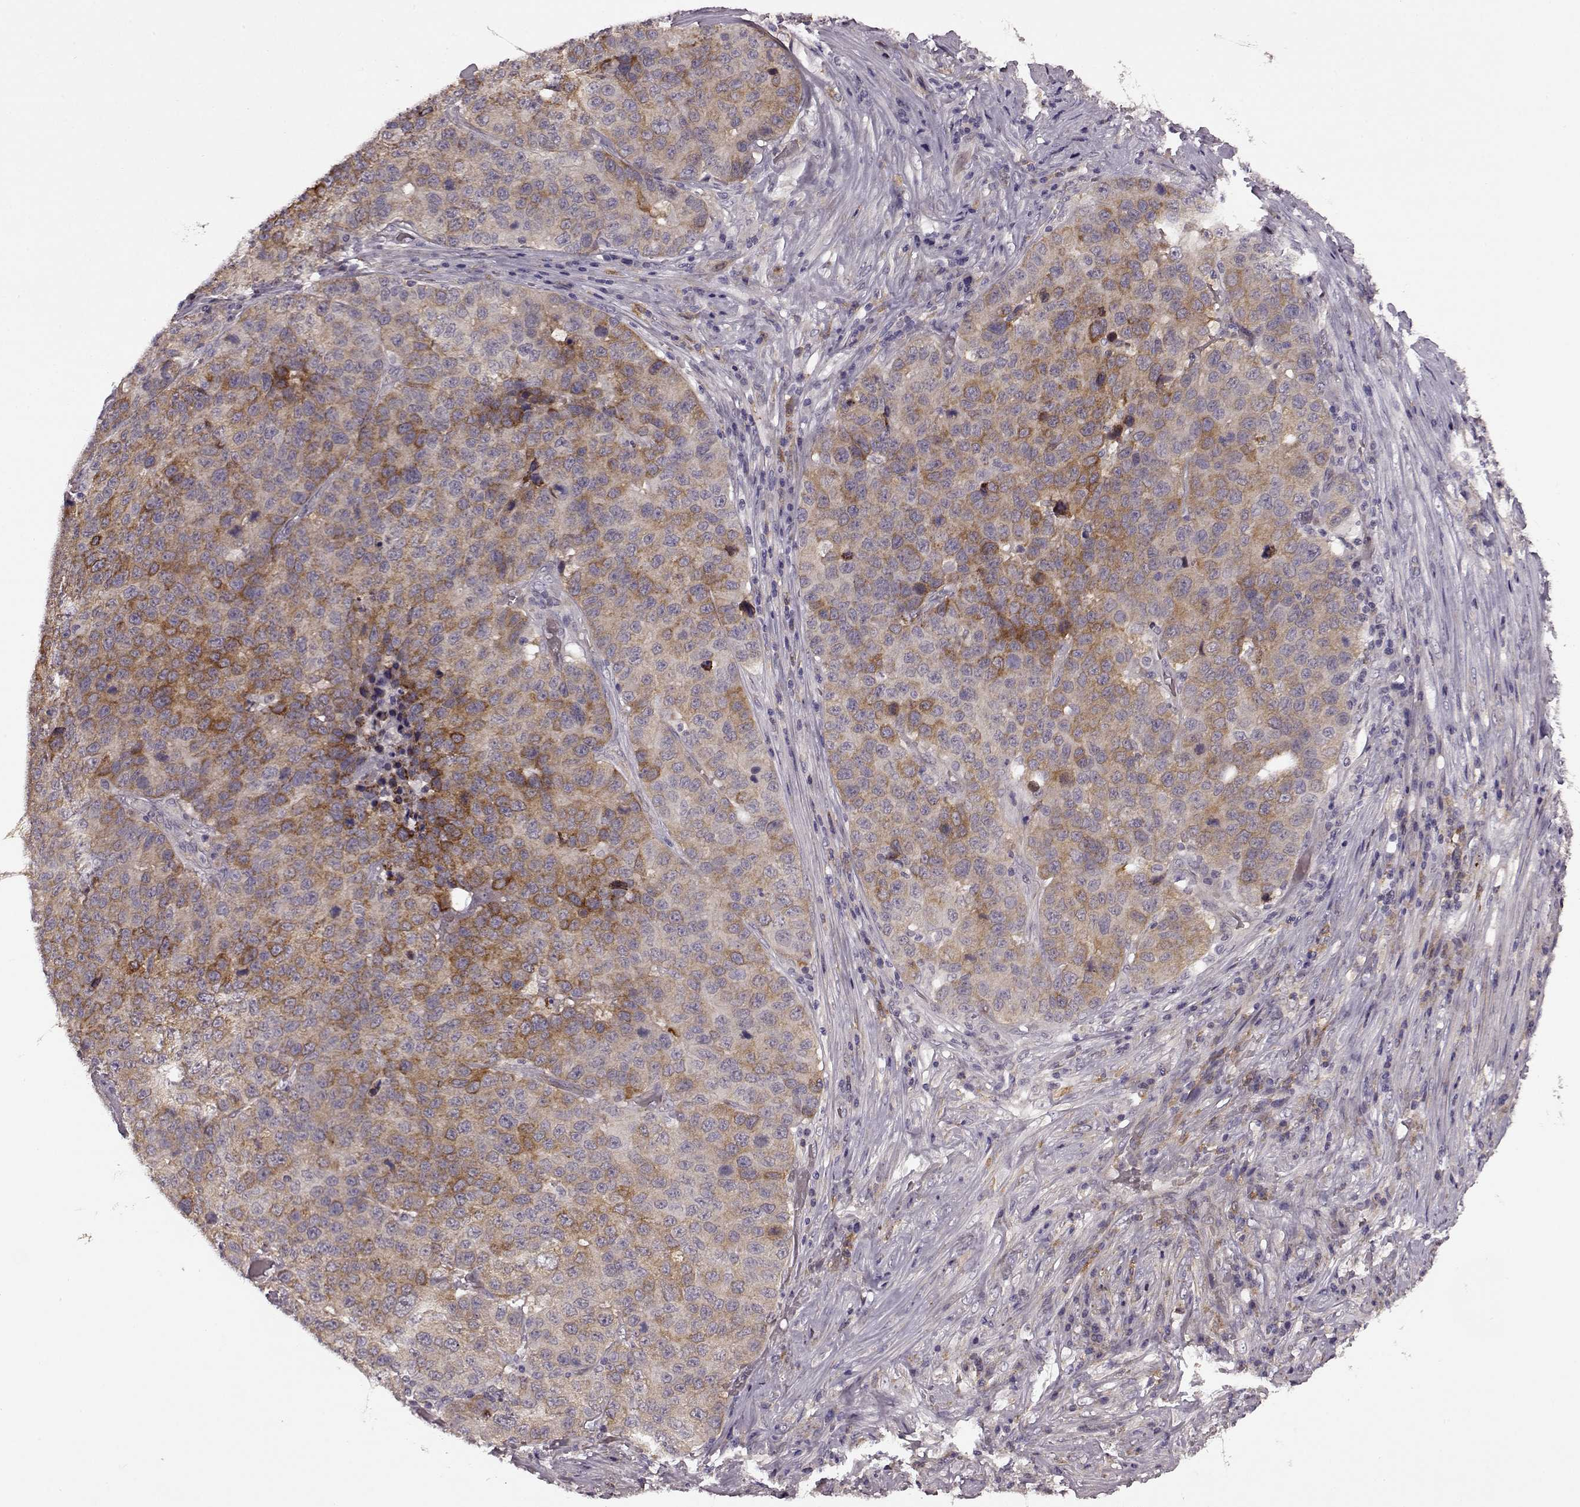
{"staining": {"intensity": "moderate", "quantity": ">75%", "location": "cytoplasmic/membranous"}, "tissue": "stomach cancer", "cell_type": "Tumor cells", "image_type": "cancer", "snomed": [{"axis": "morphology", "description": "Adenocarcinoma, NOS"}, {"axis": "topography", "description": "Stomach"}], "caption": "An image of human adenocarcinoma (stomach) stained for a protein shows moderate cytoplasmic/membranous brown staining in tumor cells.", "gene": "MTSS1", "patient": {"sex": "male", "age": 71}}